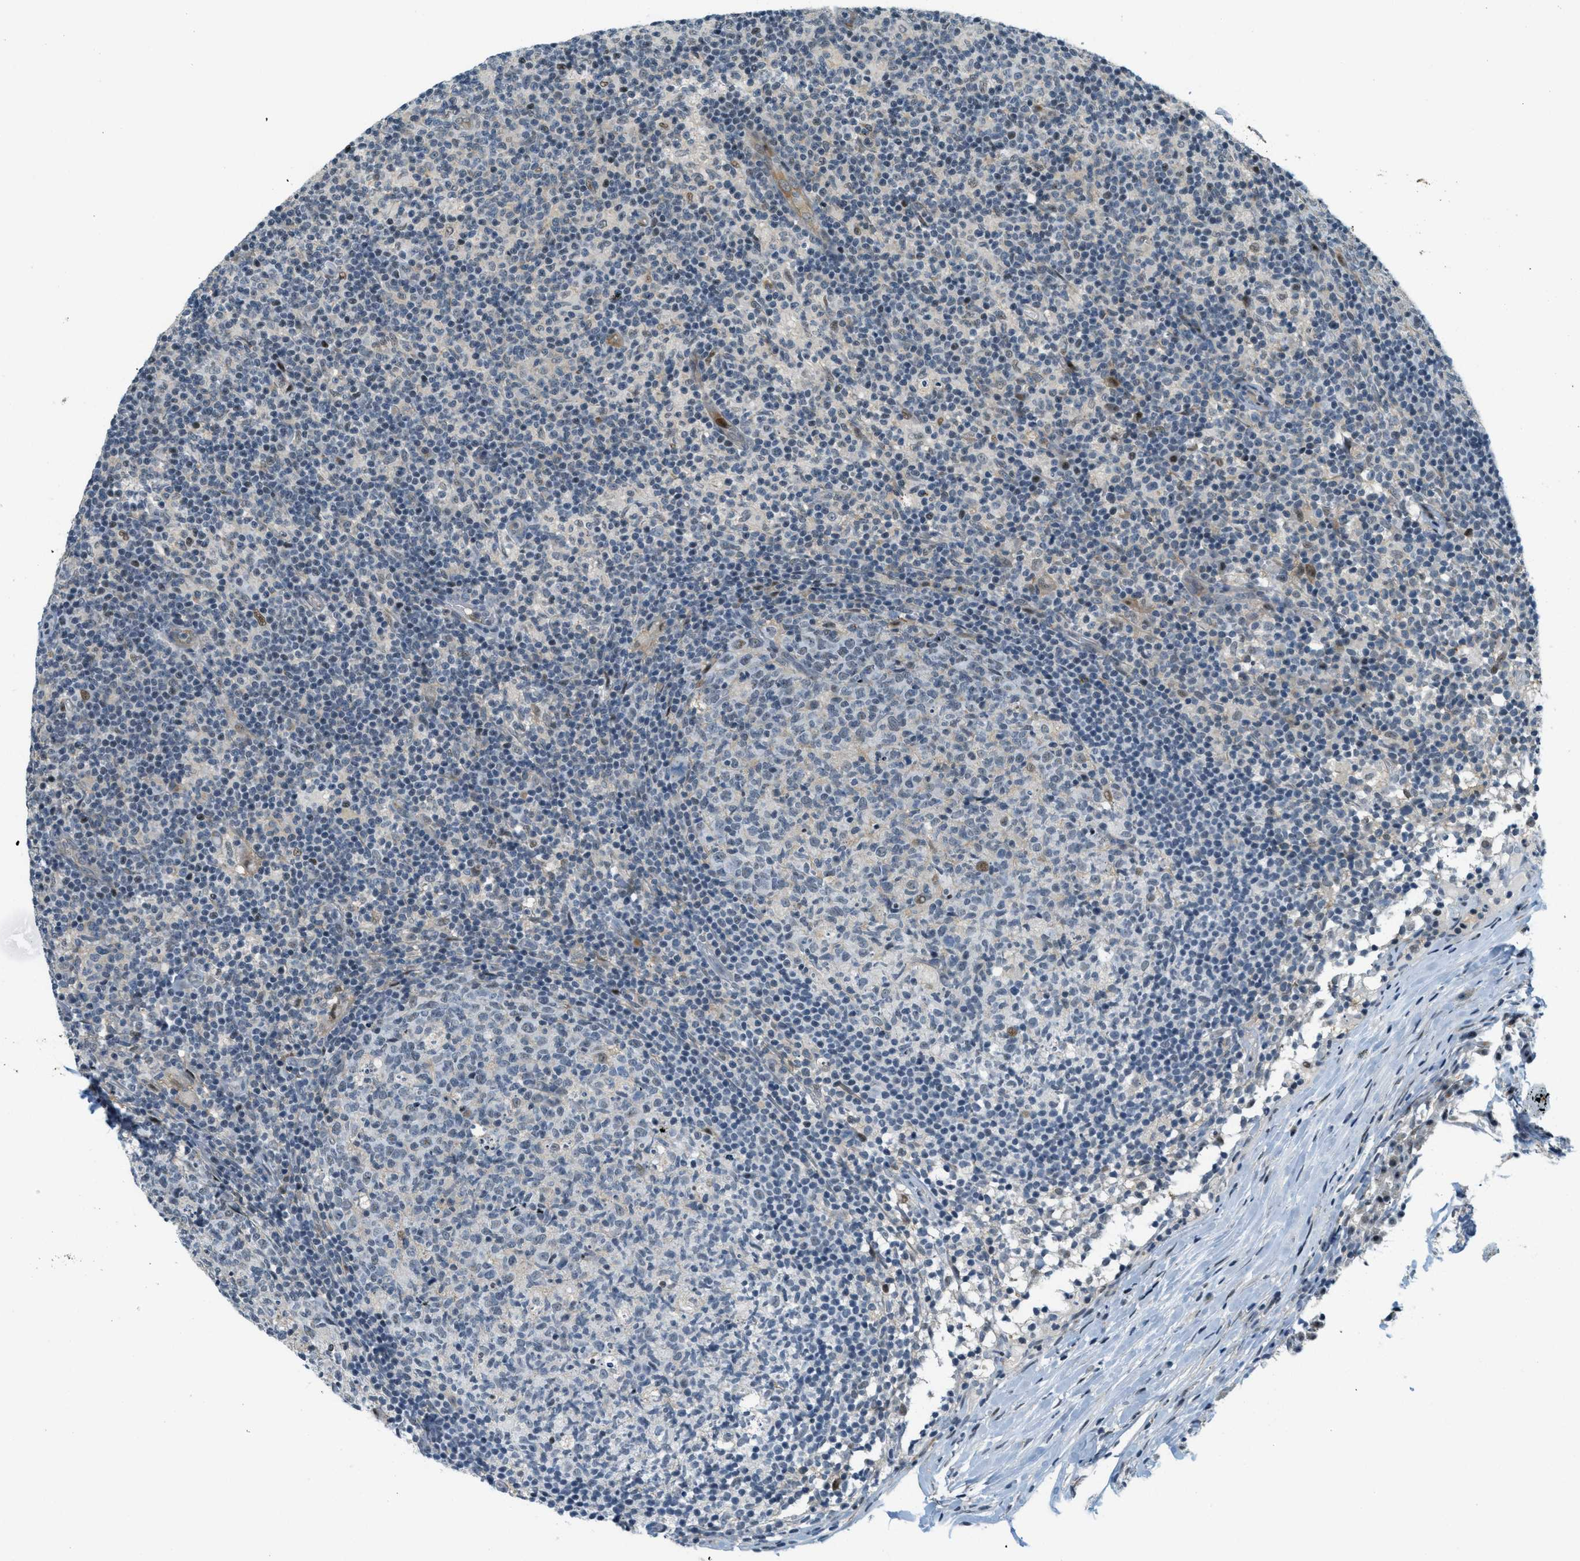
{"staining": {"intensity": "moderate", "quantity": "<25%", "location": "nuclear"}, "tissue": "lymph node", "cell_type": "Germinal center cells", "image_type": "normal", "snomed": [{"axis": "morphology", "description": "Normal tissue, NOS"}, {"axis": "morphology", "description": "Inflammation, NOS"}, {"axis": "topography", "description": "Lymph node"}], "caption": "Immunohistochemical staining of normal human lymph node exhibits <25% levels of moderate nuclear protein positivity in approximately <25% of germinal center cells. (Brightfield microscopy of DAB IHC at high magnification).", "gene": "ZDHHC23", "patient": {"sex": "male", "age": 55}}